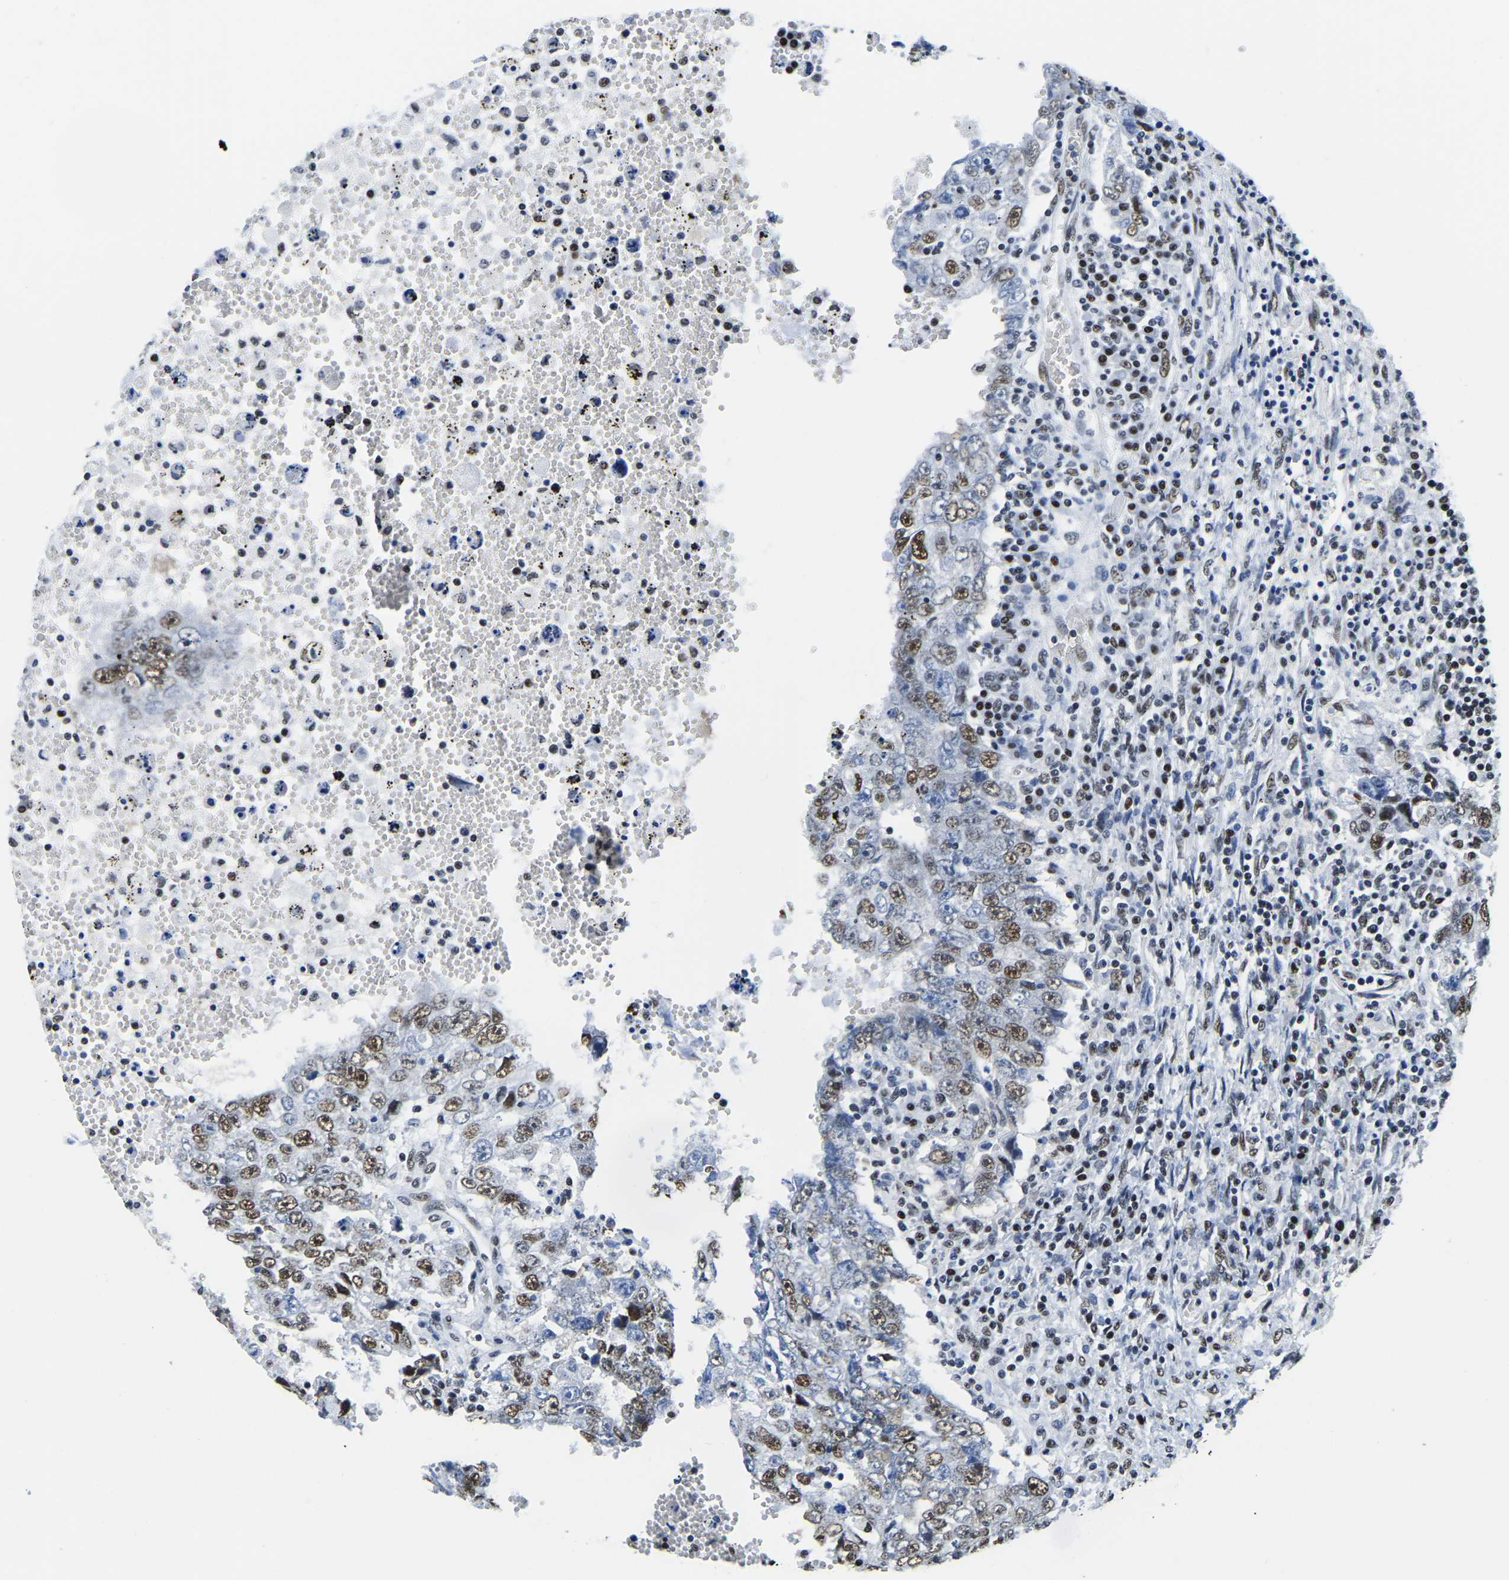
{"staining": {"intensity": "moderate", "quantity": "25%-75%", "location": "nuclear"}, "tissue": "testis cancer", "cell_type": "Tumor cells", "image_type": "cancer", "snomed": [{"axis": "morphology", "description": "Carcinoma, Embryonal, NOS"}, {"axis": "topography", "description": "Testis"}], "caption": "High-power microscopy captured an immunohistochemistry (IHC) micrograph of testis cancer, revealing moderate nuclear staining in about 25%-75% of tumor cells.", "gene": "UBA1", "patient": {"sex": "male", "age": 26}}